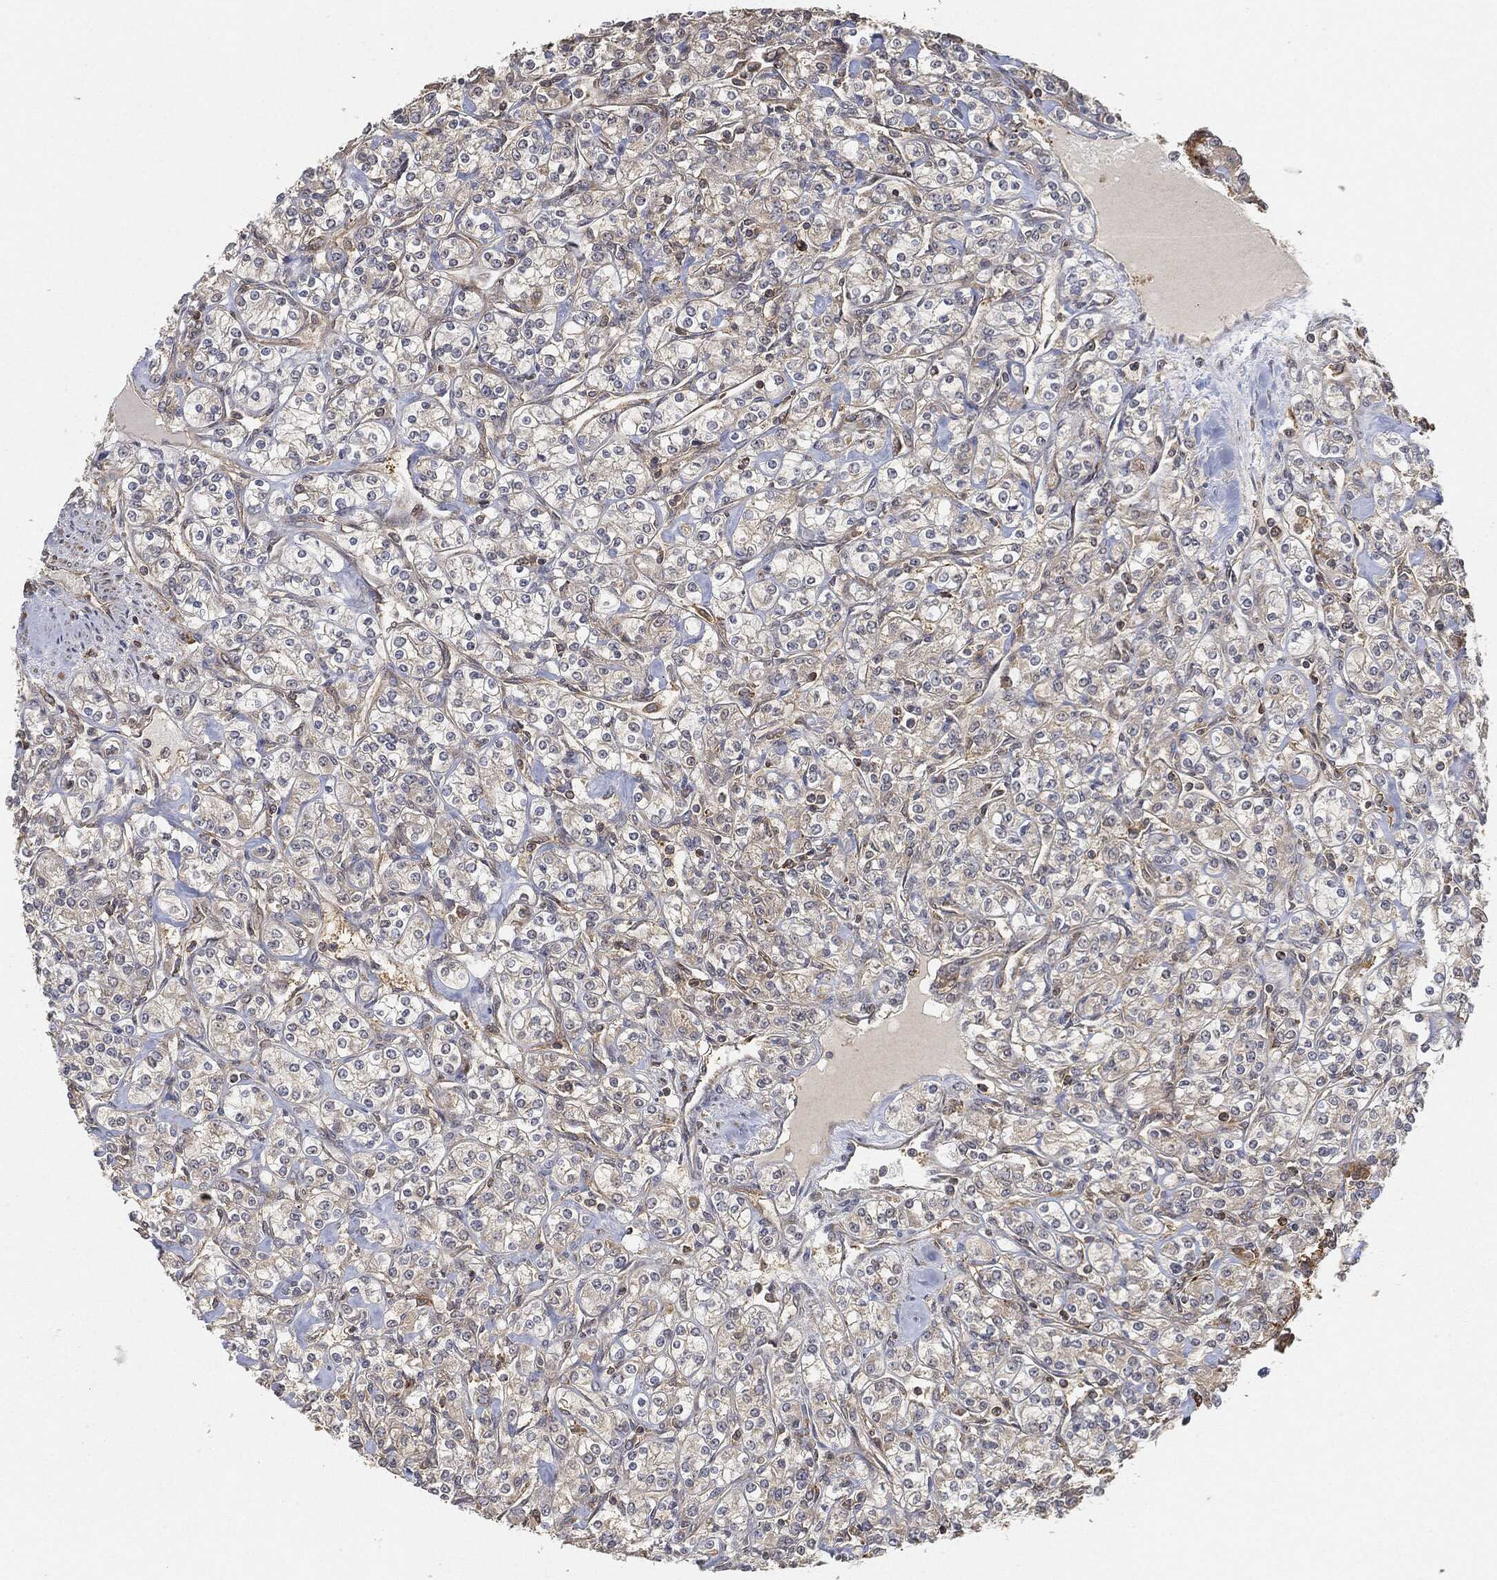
{"staining": {"intensity": "moderate", "quantity": "<25%", "location": "cytoplasmic/membranous"}, "tissue": "renal cancer", "cell_type": "Tumor cells", "image_type": "cancer", "snomed": [{"axis": "morphology", "description": "Adenocarcinoma, NOS"}, {"axis": "topography", "description": "Kidney"}], "caption": "The image demonstrates staining of adenocarcinoma (renal), revealing moderate cytoplasmic/membranous protein expression (brown color) within tumor cells. The staining was performed using DAB (3,3'-diaminobenzidine), with brown indicating positive protein expression. Nuclei are stained blue with hematoxylin.", "gene": "TPT1", "patient": {"sex": "male", "age": 77}}